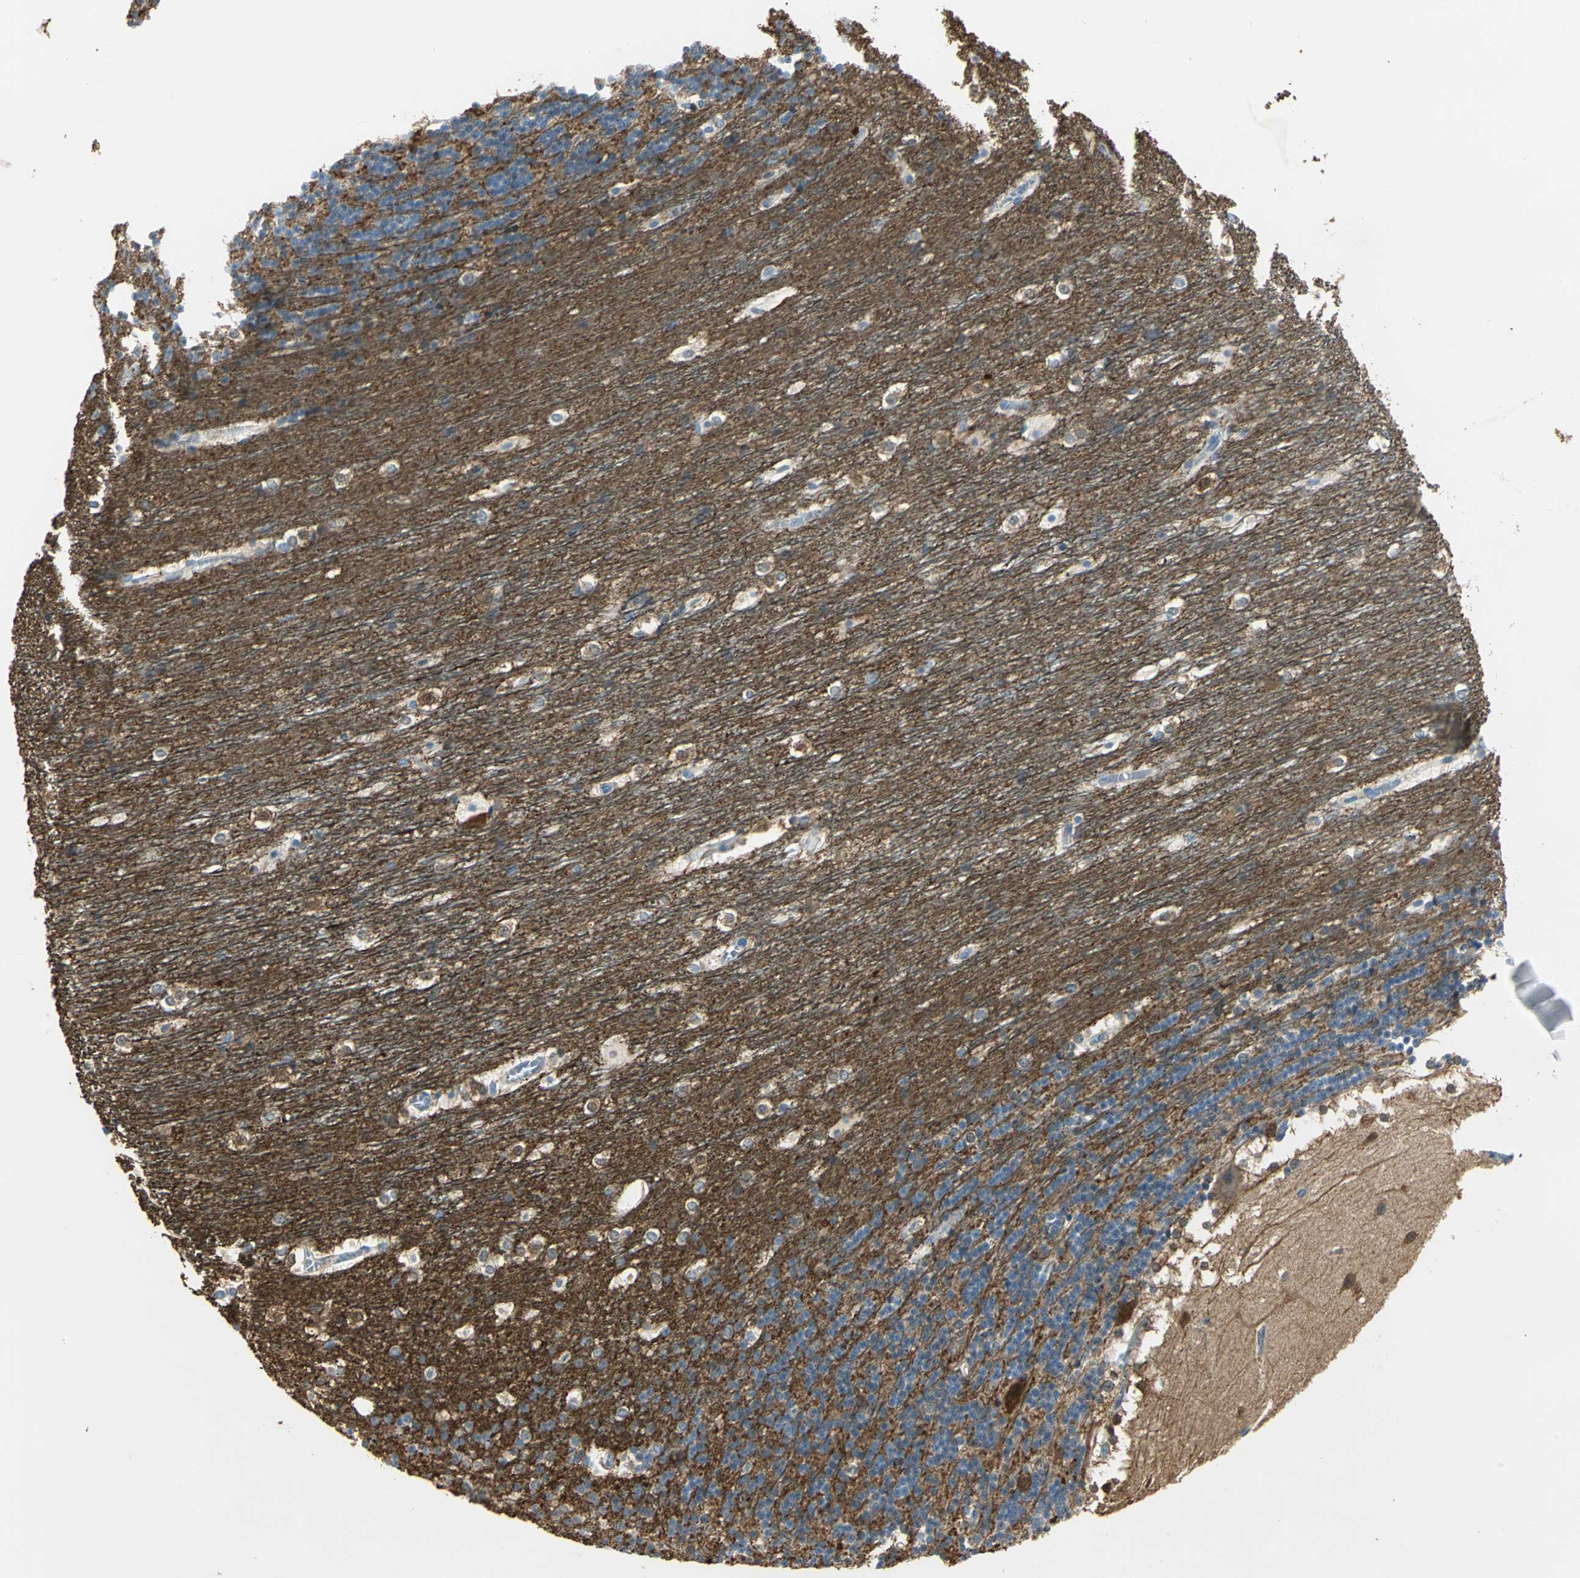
{"staining": {"intensity": "strong", "quantity": "<25%", "location": "cytoplasmic/membranous"}, "tissue": "cerebellum", "cell_type": "Cells in granular layer", "image_type": "normal", "snomed": [{"axis": "morphology", "description": "Normal tissue, NOS"}, {"axis": "topography", "description": "Cerebellum"}], "caption": "This image exhibits IHC staining of unremarkable cerebellum, with medium strong cytoplasmic/membranous expression in approximately <25% of cells in granular layer.", "gene": "UCHL1", "patient": {"sex": "female", "age": 19}}